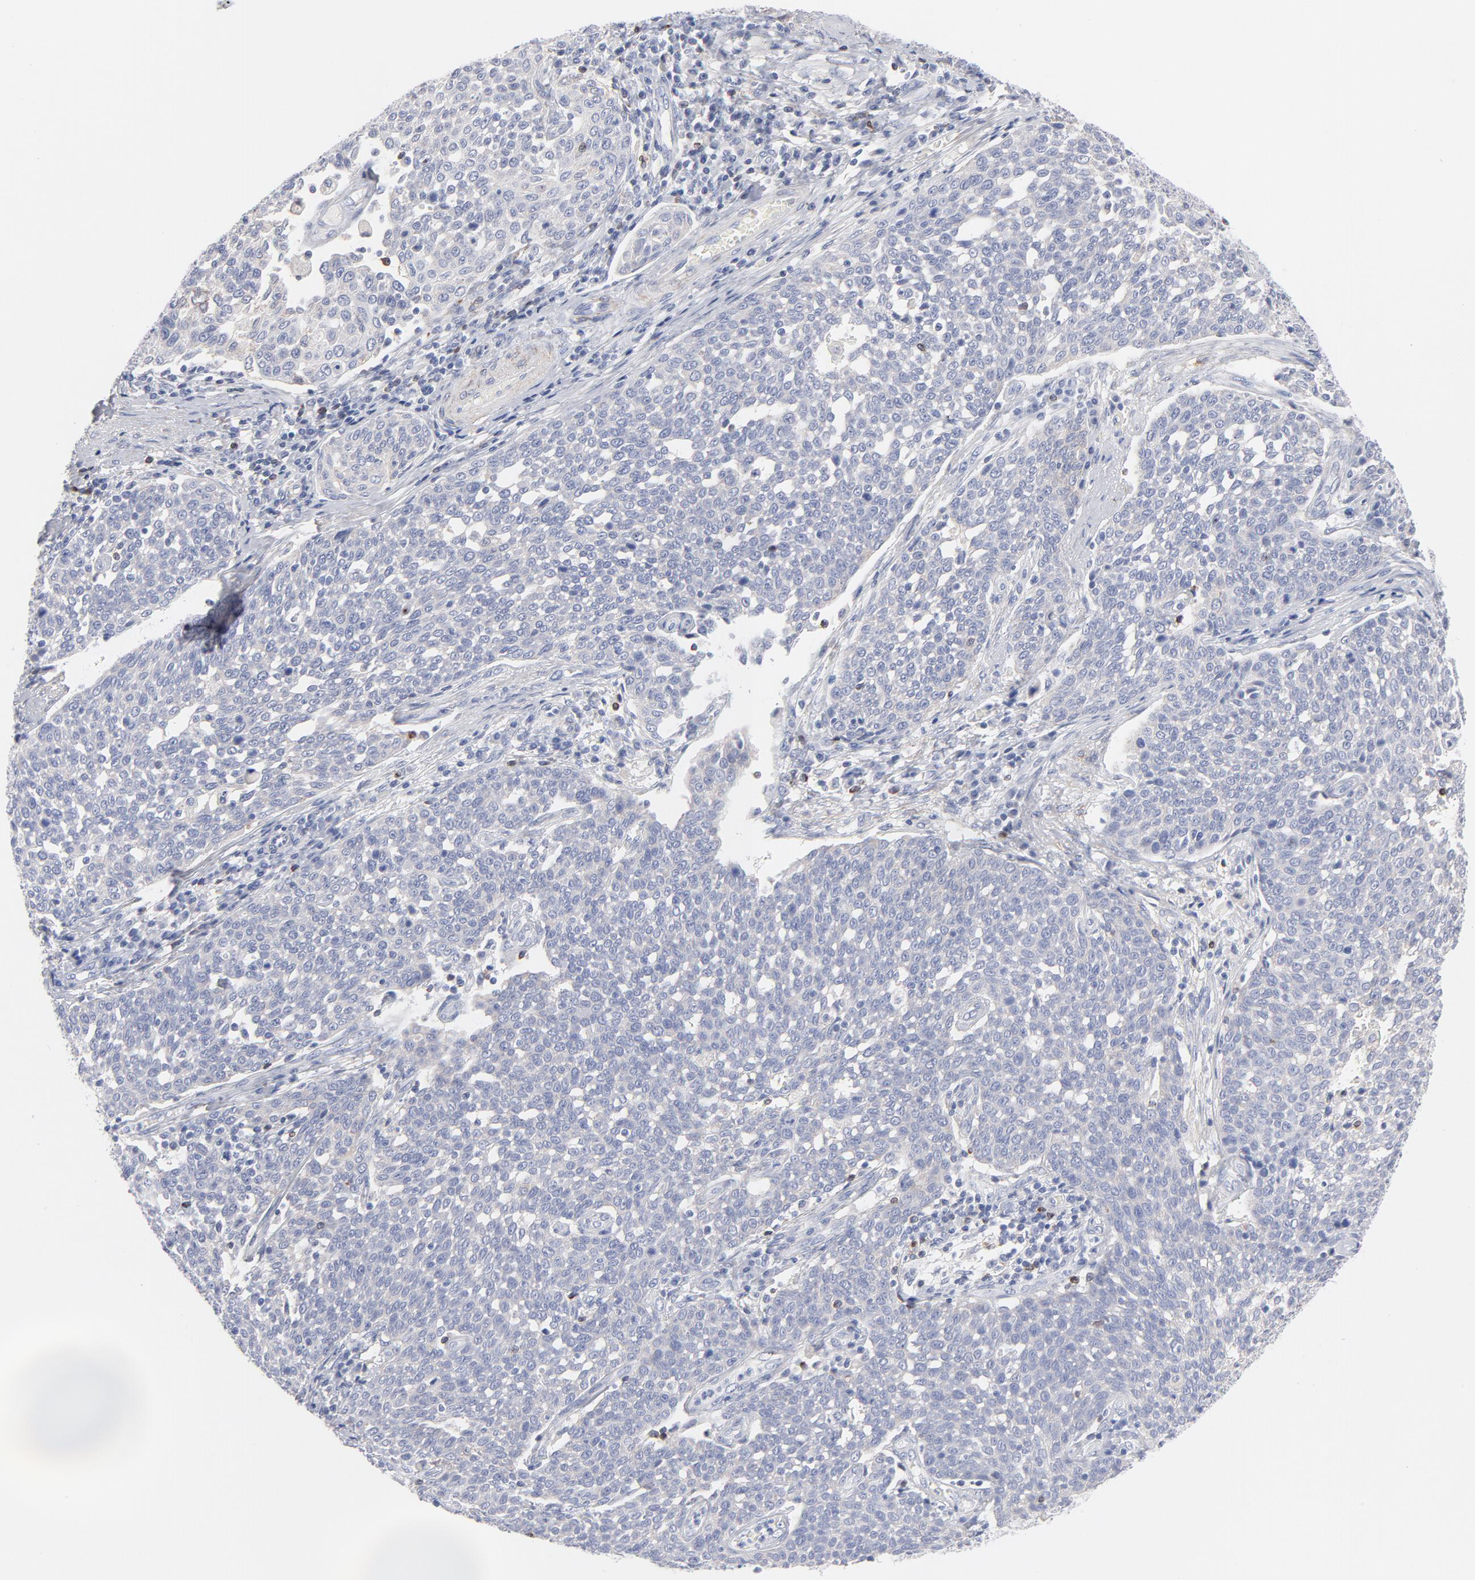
{"staining": {"intensity": "negative", "quantity": "none", "location": "none"}, "tissue": "cervical cancer", "cell_type": "Tumor cells", "image_type": "cancer", "snomed": [{"axis": "morphology", "description": "Squamous cell carcinoma, NOS"}, {"axis": "topography", "description": "Cervix"}], "caption": "Protein analysis of cervical cancer shows no significant staining in tumor cells.", "gene": "MID1", "patient": {"sex": "female", "age": 34}}